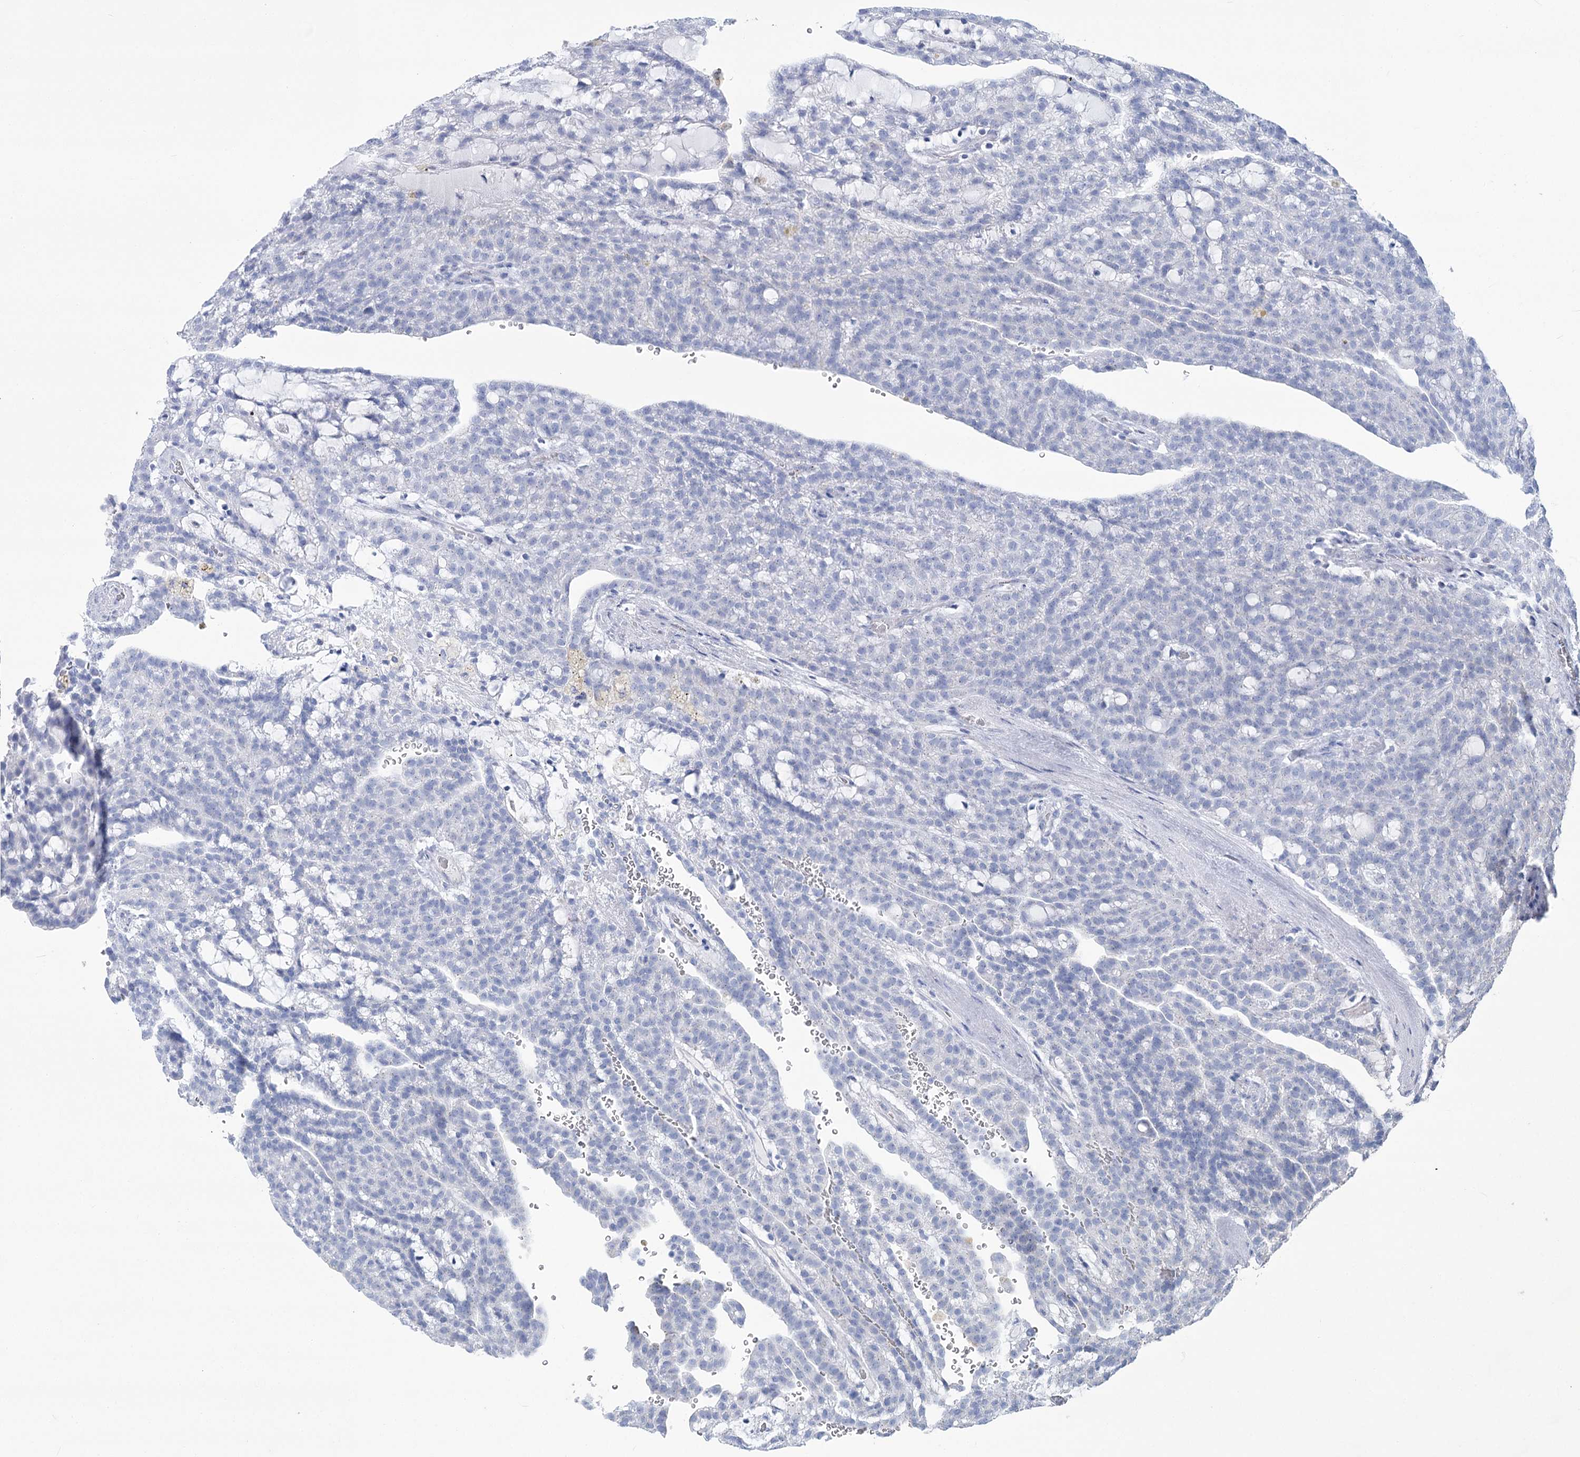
{"staining": {"intensity": "negative", "quantity": "none", "location": "none"}, "tissue": "renal cancer", "cell_type": "Tumor cells", "image_type": "cancer", "snomed": [{"axis": "morphology", "description": "Adenocarcinoma, NOS"}, {"axis": "topography", "description": "Kidney"}], "caption": "This is a photomicrograph of immunohistochemistry (IHC) staining of renal cancer, which shows no positivity in tumor cells.", "gene": "PCDHA1", "patient": {"sex": "male", "age": 63}}